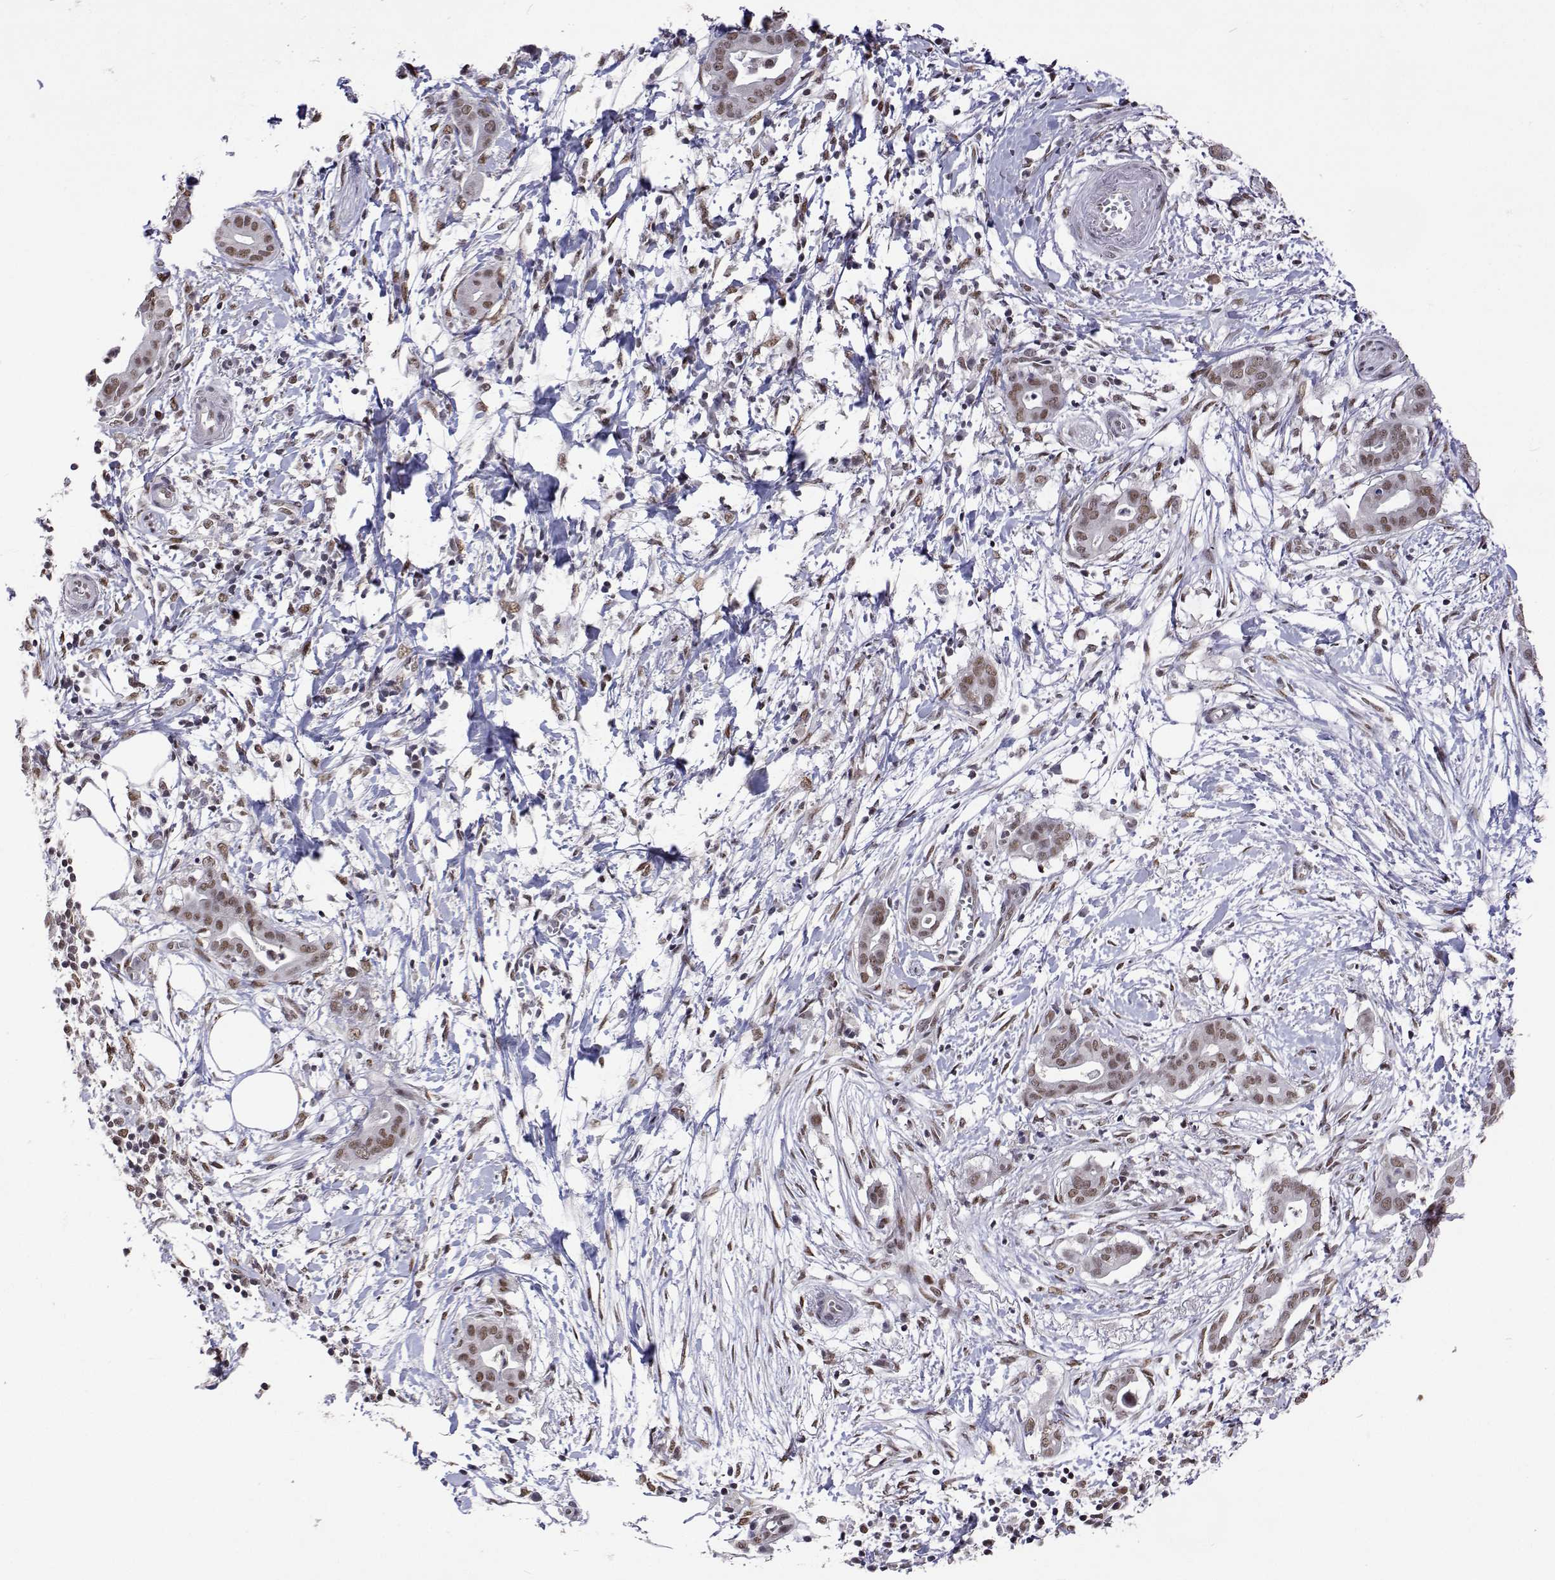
{"staining": {"intensity": "moderate", "quantity": ">75%", "location": "nuclear"}, "tissue": "pancreatic cancer", "cell_type": "Tumor cells", "image_type": "cancer", "snomed": [{"axis": "morphology", "description": "Adenocarcinoma, NOS"}, {"axis": "topography", "description": "Pancreas"}], "caption": "IHC histopathology image of neoplastic tissue: human pancreatic cancer (adenocarcinoma) stained using IHC demonstrates medium levels of moderate protein expression localized specifically in the nuclear of tumor cells, appearing as a nuclear brown color.", "gene": "HNRNPA0", "patient": {"sex": "male", "age": 61}}